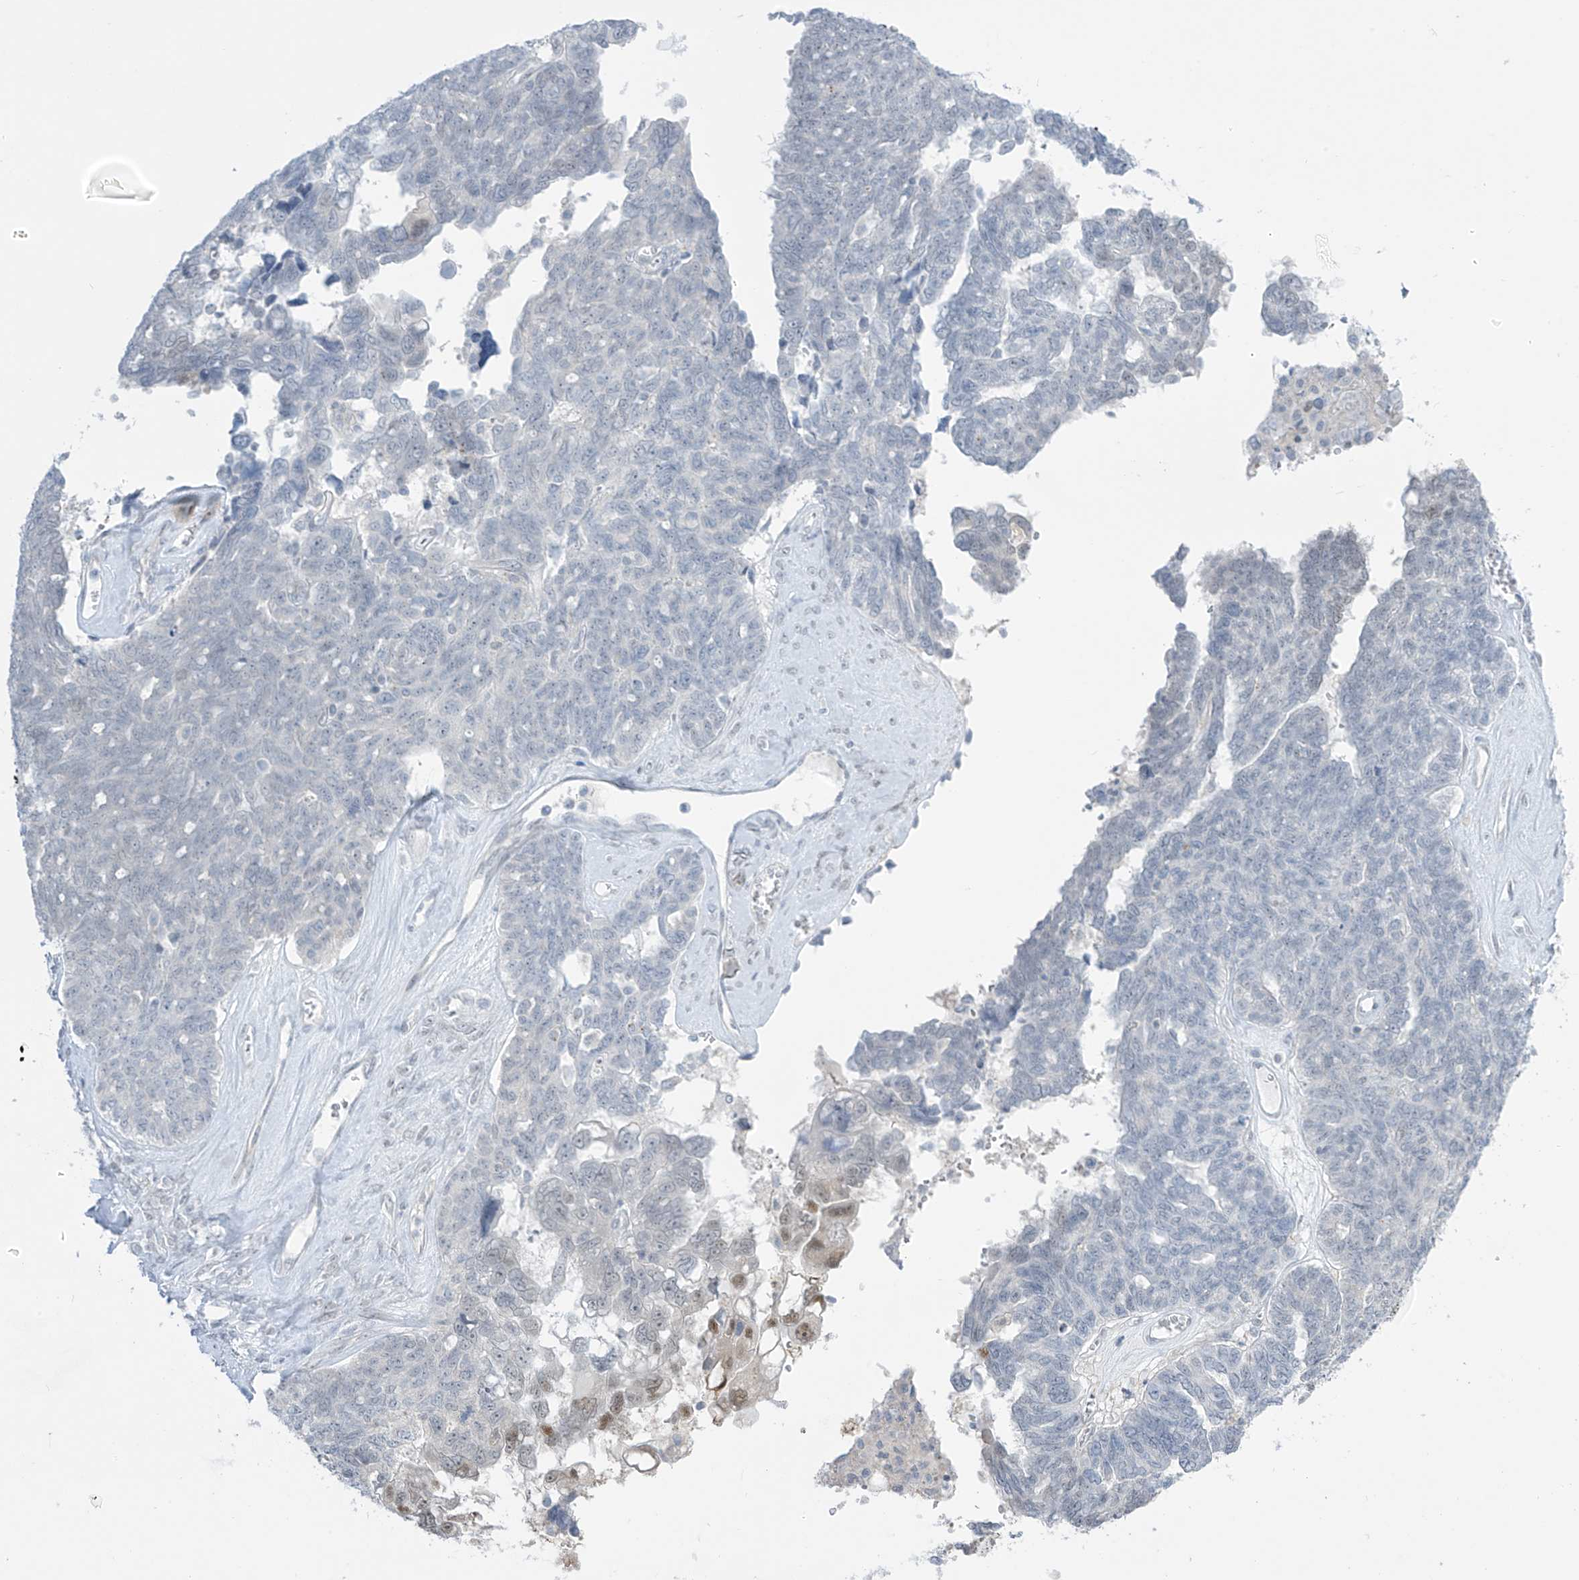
{"staining": {"intensity": "negative", "quantity": "none", "location": "none"}, "tissue": "ovarian cancer", "cell_type": "Tumor cells", "image_type": "cancer", "snomed": [{"axis": "morphology", "description": "Cystadenocarcinoma, serous, NOS"}, {"axis": "topography", "description": "Ovary"}], "caption": "Human ovarian cancer (serous cystadenocarcinoma) stained for a protein using immunohistochemistry (IHC) shows no staining in tumor cells.", "gene": "ASPRV1", "patient": {"sex": "female", "age": 79}}